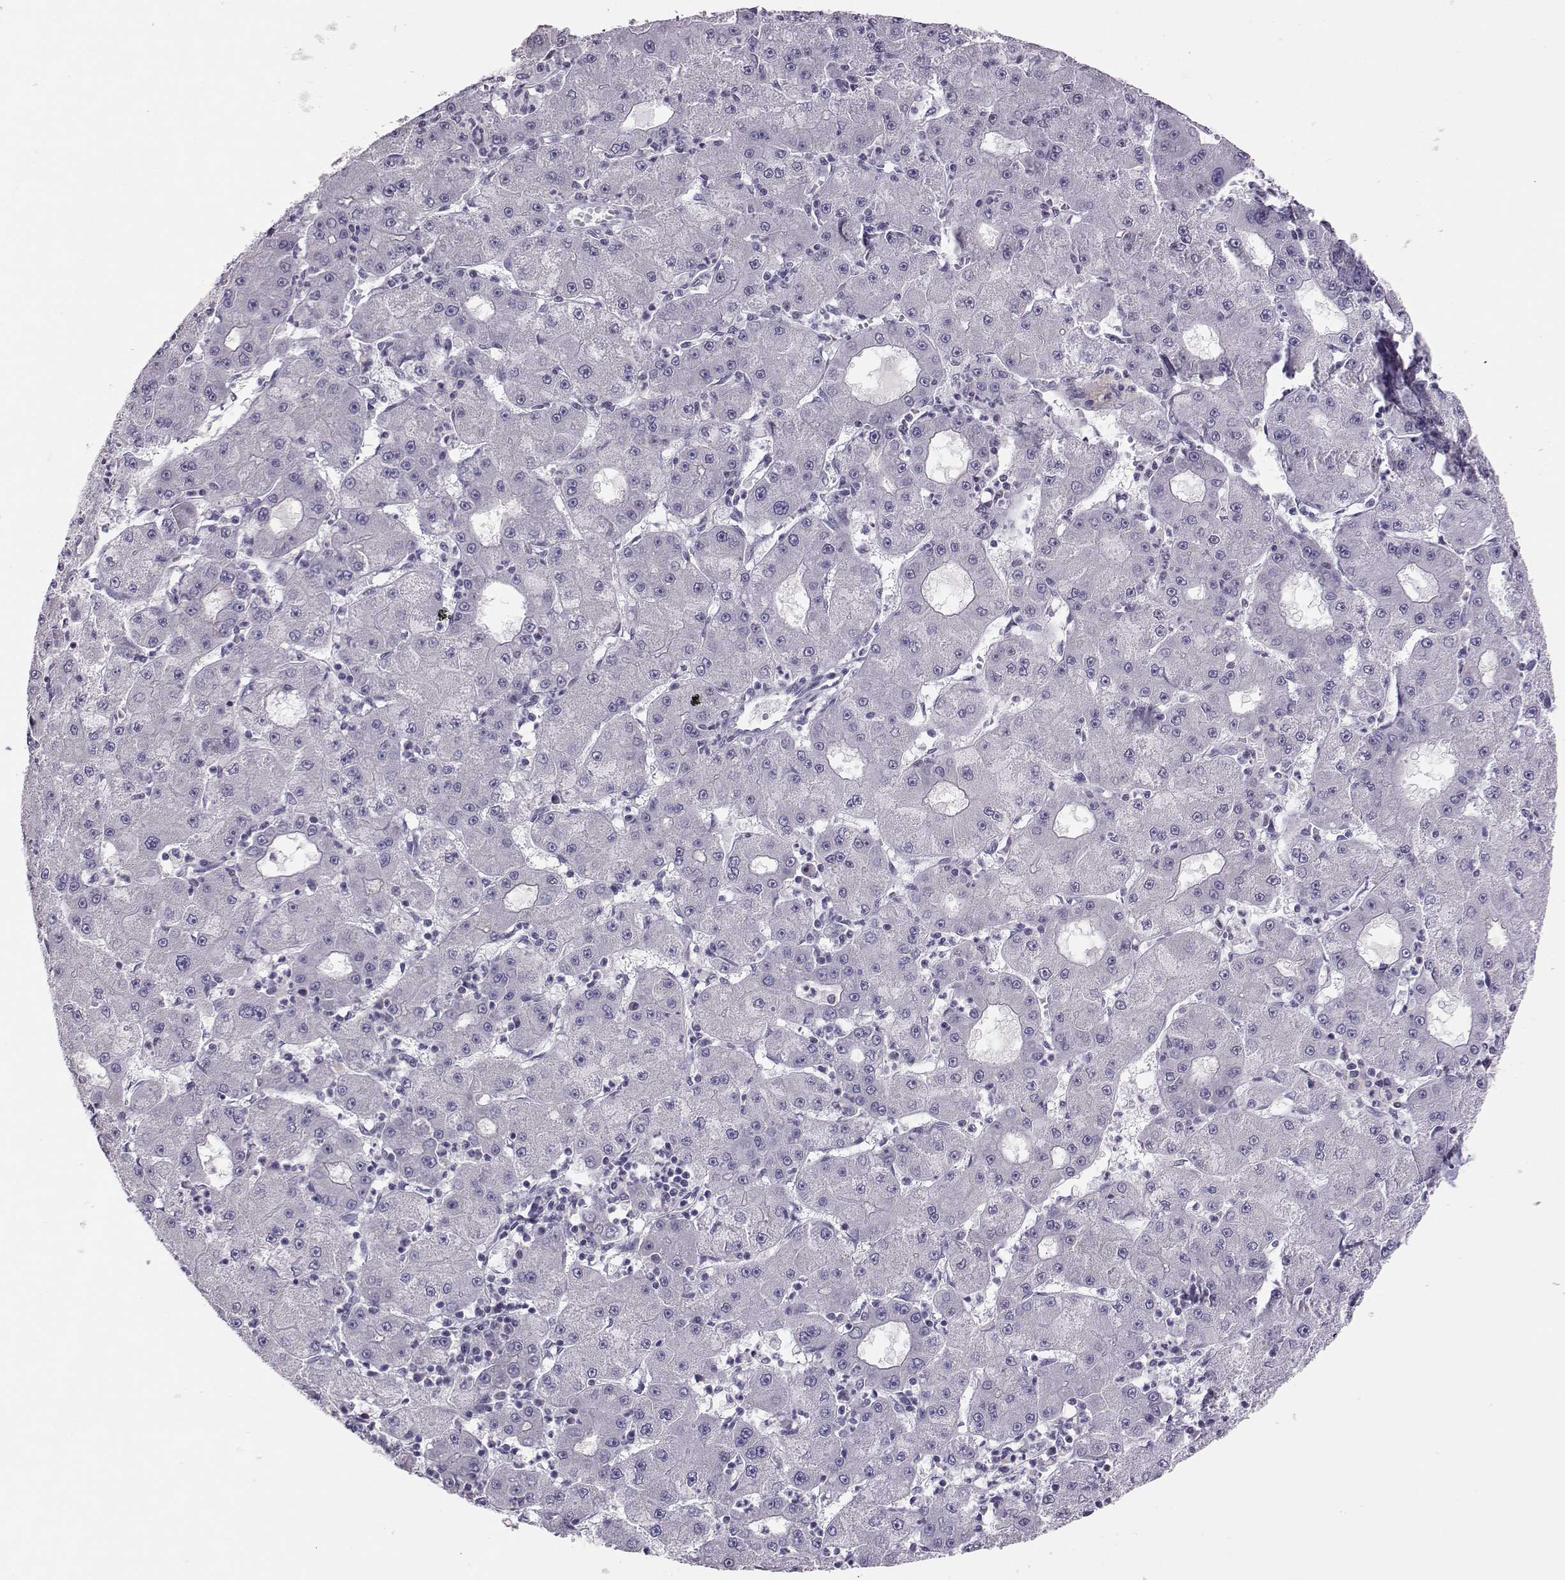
{"staining": {"intensity": "negative", "quantity": "none", "location": "none"}, "tissue": "liver cancer", "cell_type": "Tumor cells", "image_type": "cancer", "snomed": [{"axis": "morphology", "description": "Carcinoma, Hepatocellular, NOS"}, {"axis": "topography", "description": "Liver"}], "caption": "IHC of human liver hepatocellular carcinoma exhibits no staining in tumor cells.", "gene": "DNAAF1", "patient": {"sex": "male", "age": 73}}